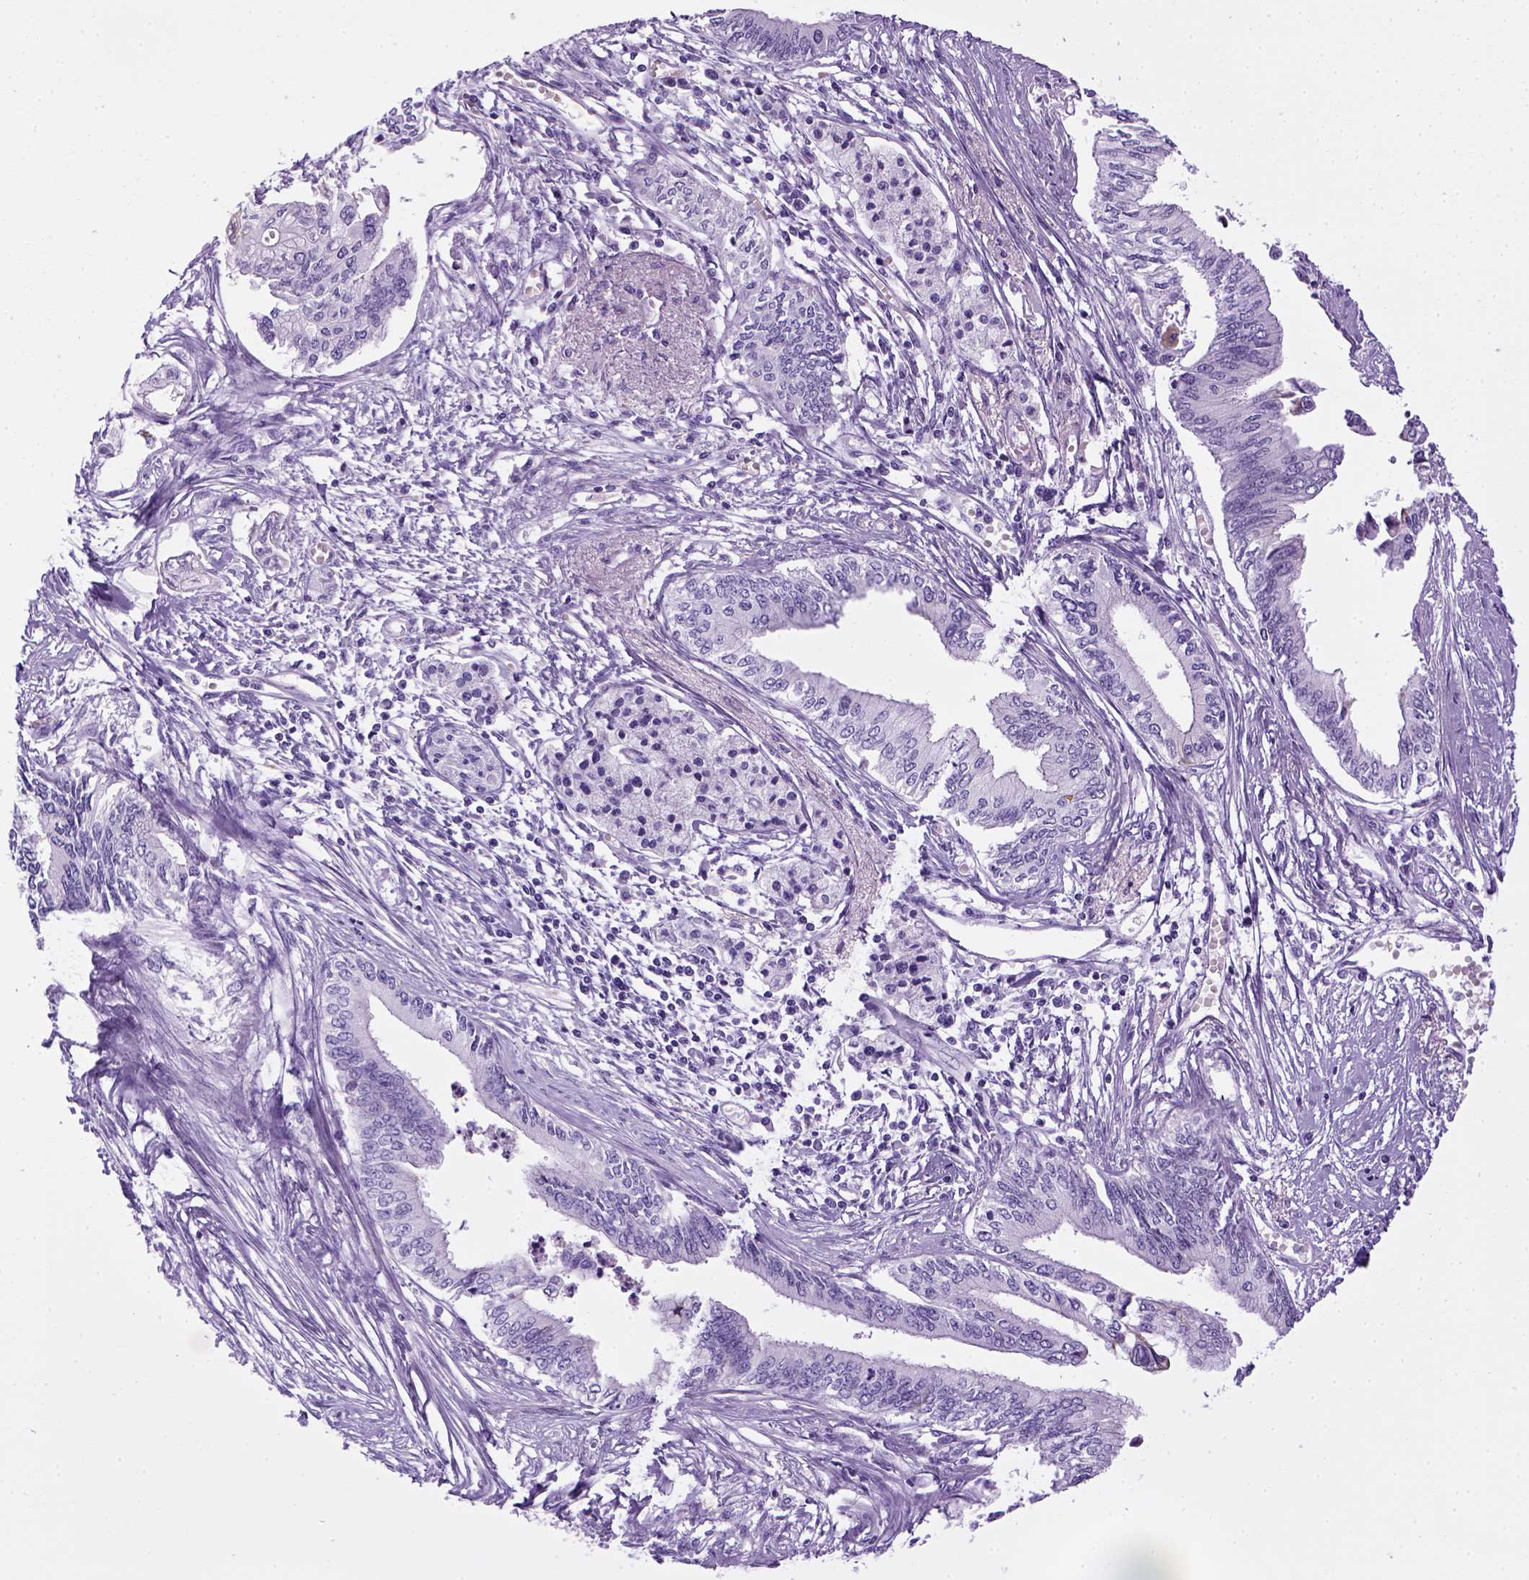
{"staining": {"intensity": "negative", "quantity": "none", "location": "none"}, "tissue": "pancreatic cancer", "cell_type": "Tumor cells", "image_type": "cancer", "snomed": [{"axis": "morphology", "description": "Adenocarcinoma, NOS"}, {"axis": "topography", "description": "Pancreas"}], "caption": "Immunohistochemistry histopathology image of pancreatic cancer (adenocarcinoma) stained for a protein (brown), which displays no positivity in tumor cells.", "gene": "SGCG", "patient": {"sex": "female", "age": 61}}